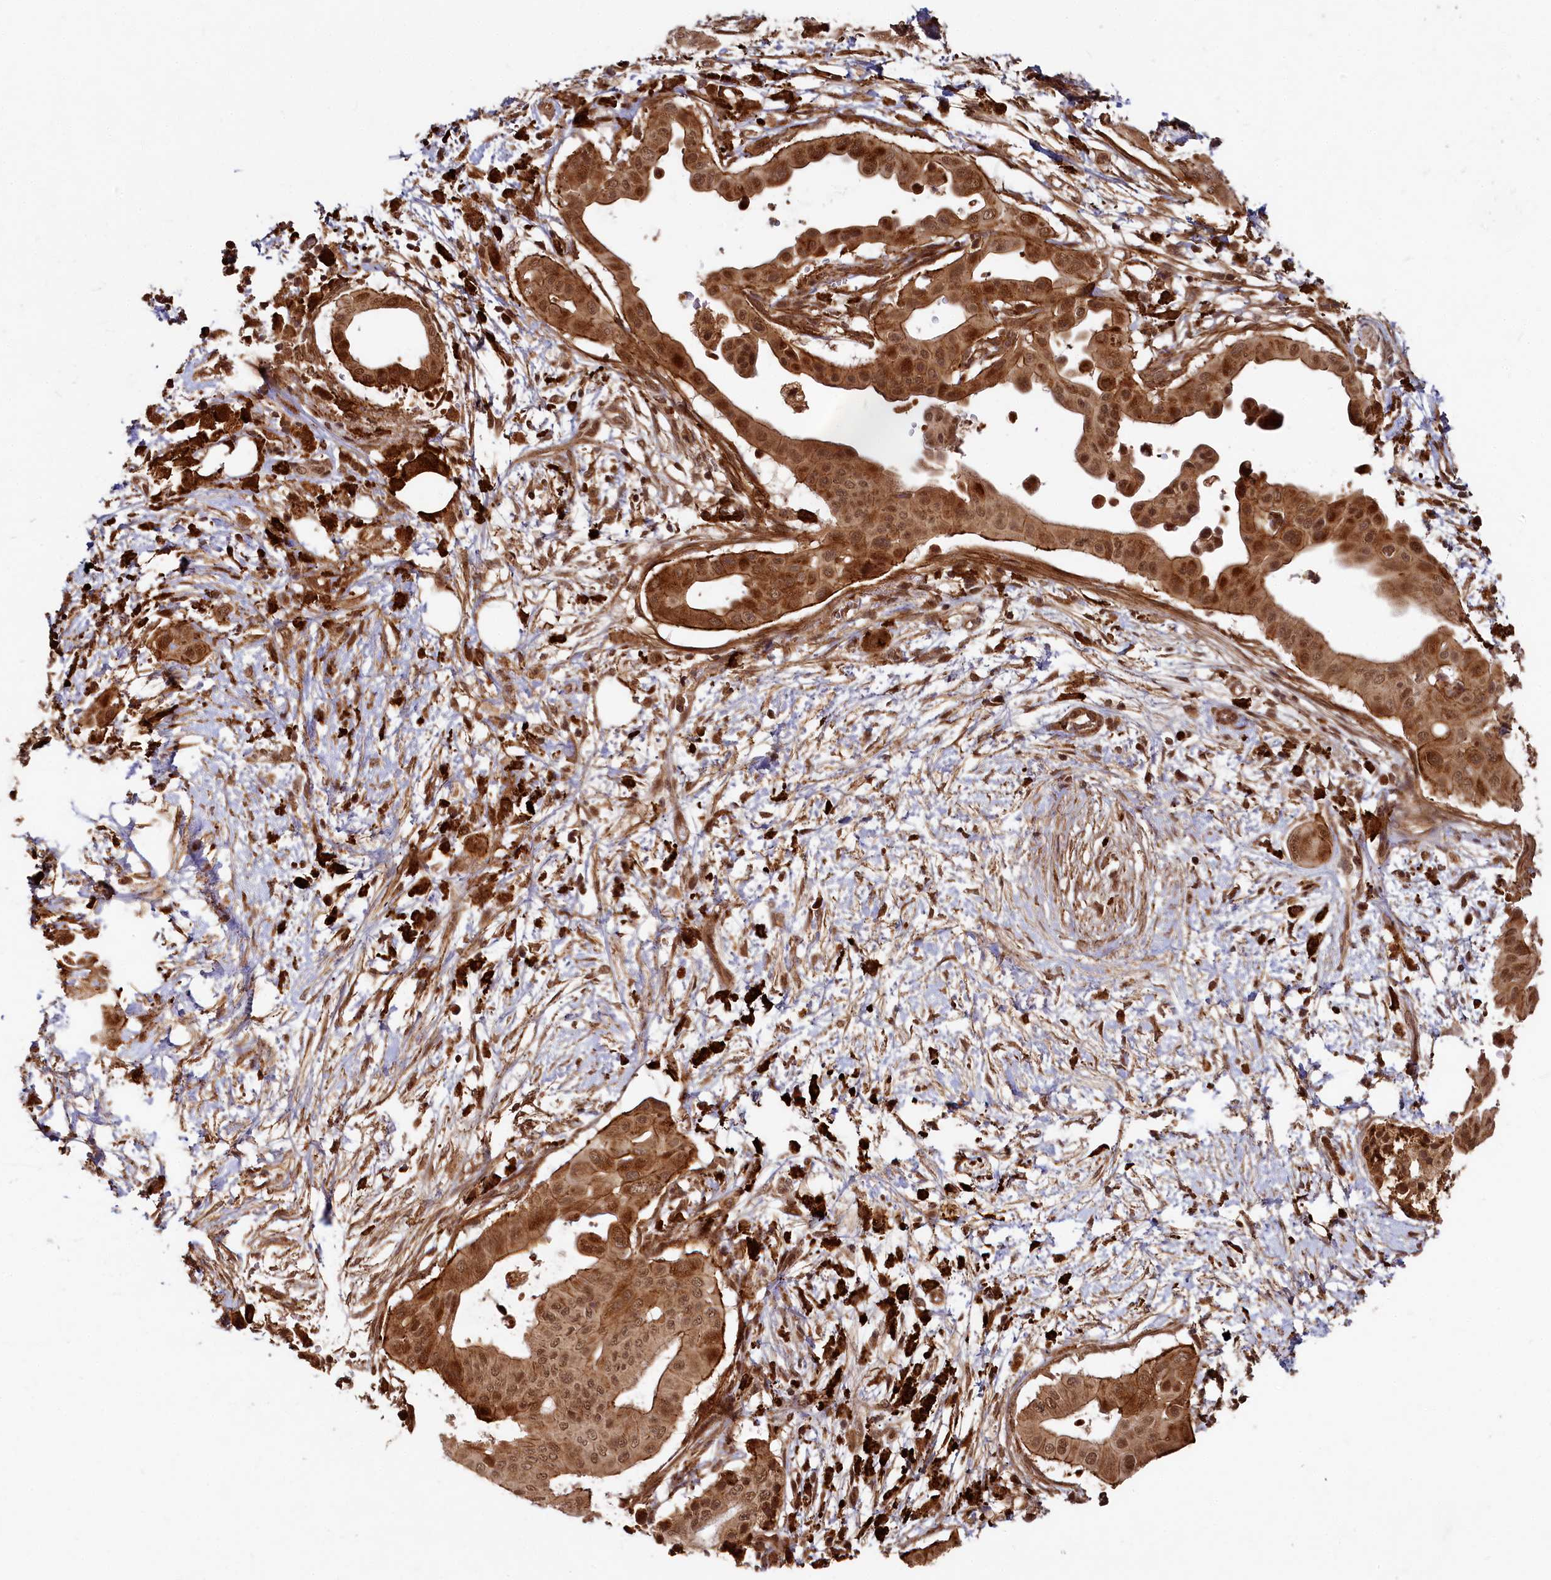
{"staining": {"intensity": "moderate", "quantity": ">75%", "location": "cytoplasmic/membranous,nuclear"}, "tissue": "pancreatic cancer", "cell_type": "Tumor cells", "image_type": "cancer", "snomed": [{"axis": "morphology", "description": "Adenocarcinoma, NOS"}, {"axis": "topography", "description": "Pancreas"}], "caption": "This histopathology image reveals immunohistochemistry (IHC) staining of pancreatic adenocarcinoma, with medium moderate cytoplasmic/membranous and nuclear expression in about >75% of tumor cells.", "gene": "TRIM23", "patient": {"sex": "male", "age": 68}}